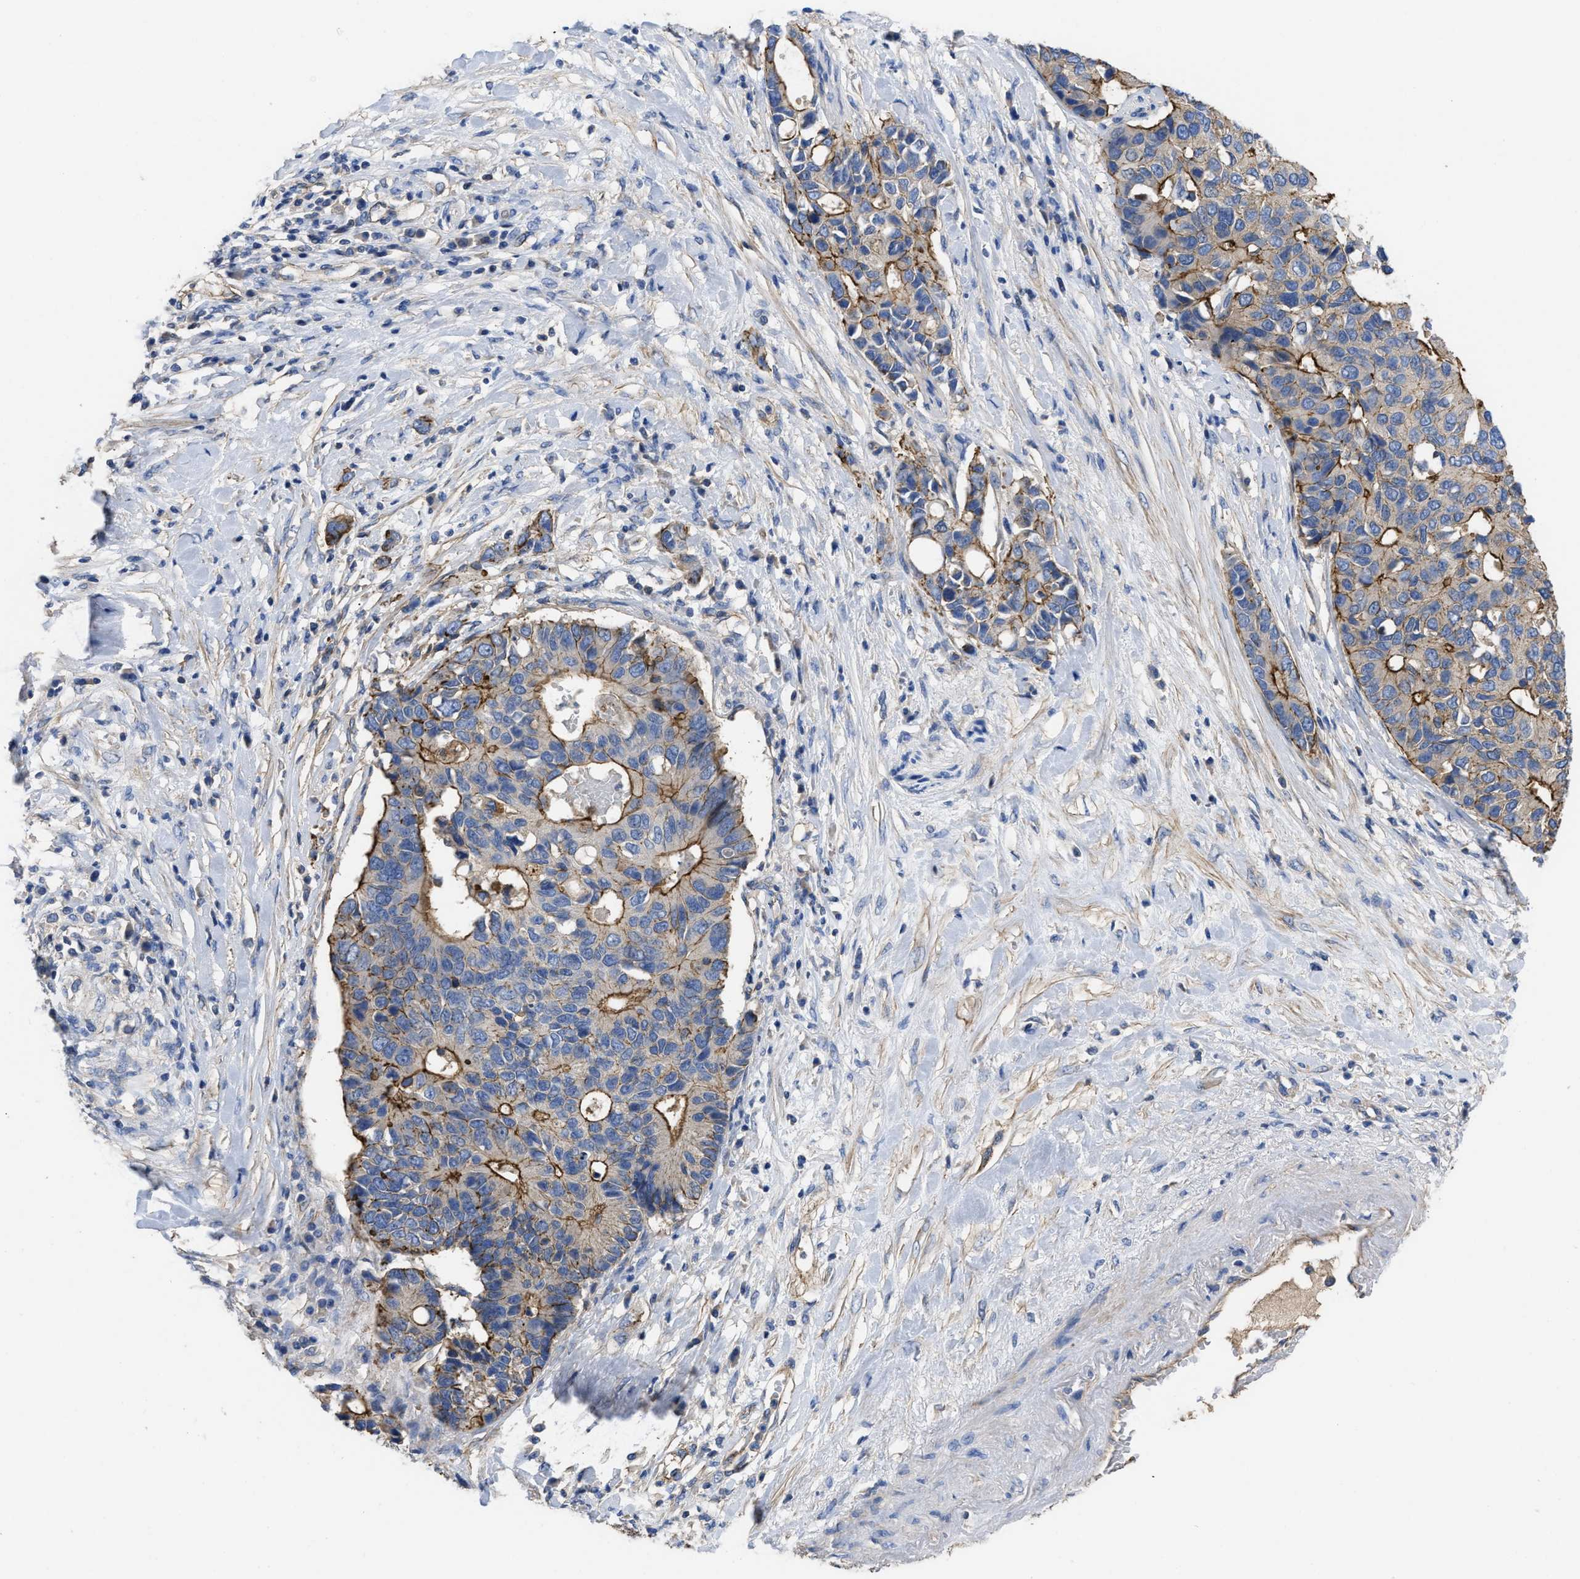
{"staining": {"intensity": "moderate", "quantity": "25%-75%", "location": "cytoplasmic/membranous"}, "tissue": "pancreatic cancer", "cell_type": "Tumor cells", "image_type": "cancer", "snomed": [{"axis": "morphology", "description": "Adenocarcinoma, NOS"}, {"axis": "topography", "description": "Pancreas"}], "caption": "Brown immunohistochemical staining in pancreatic cancer reveals moderate cytoplasmic/membranous expression in approximately 25%-75% of tumor cells.", "gene": "USP4", "patient": {"sex": "female", "age": 56}}